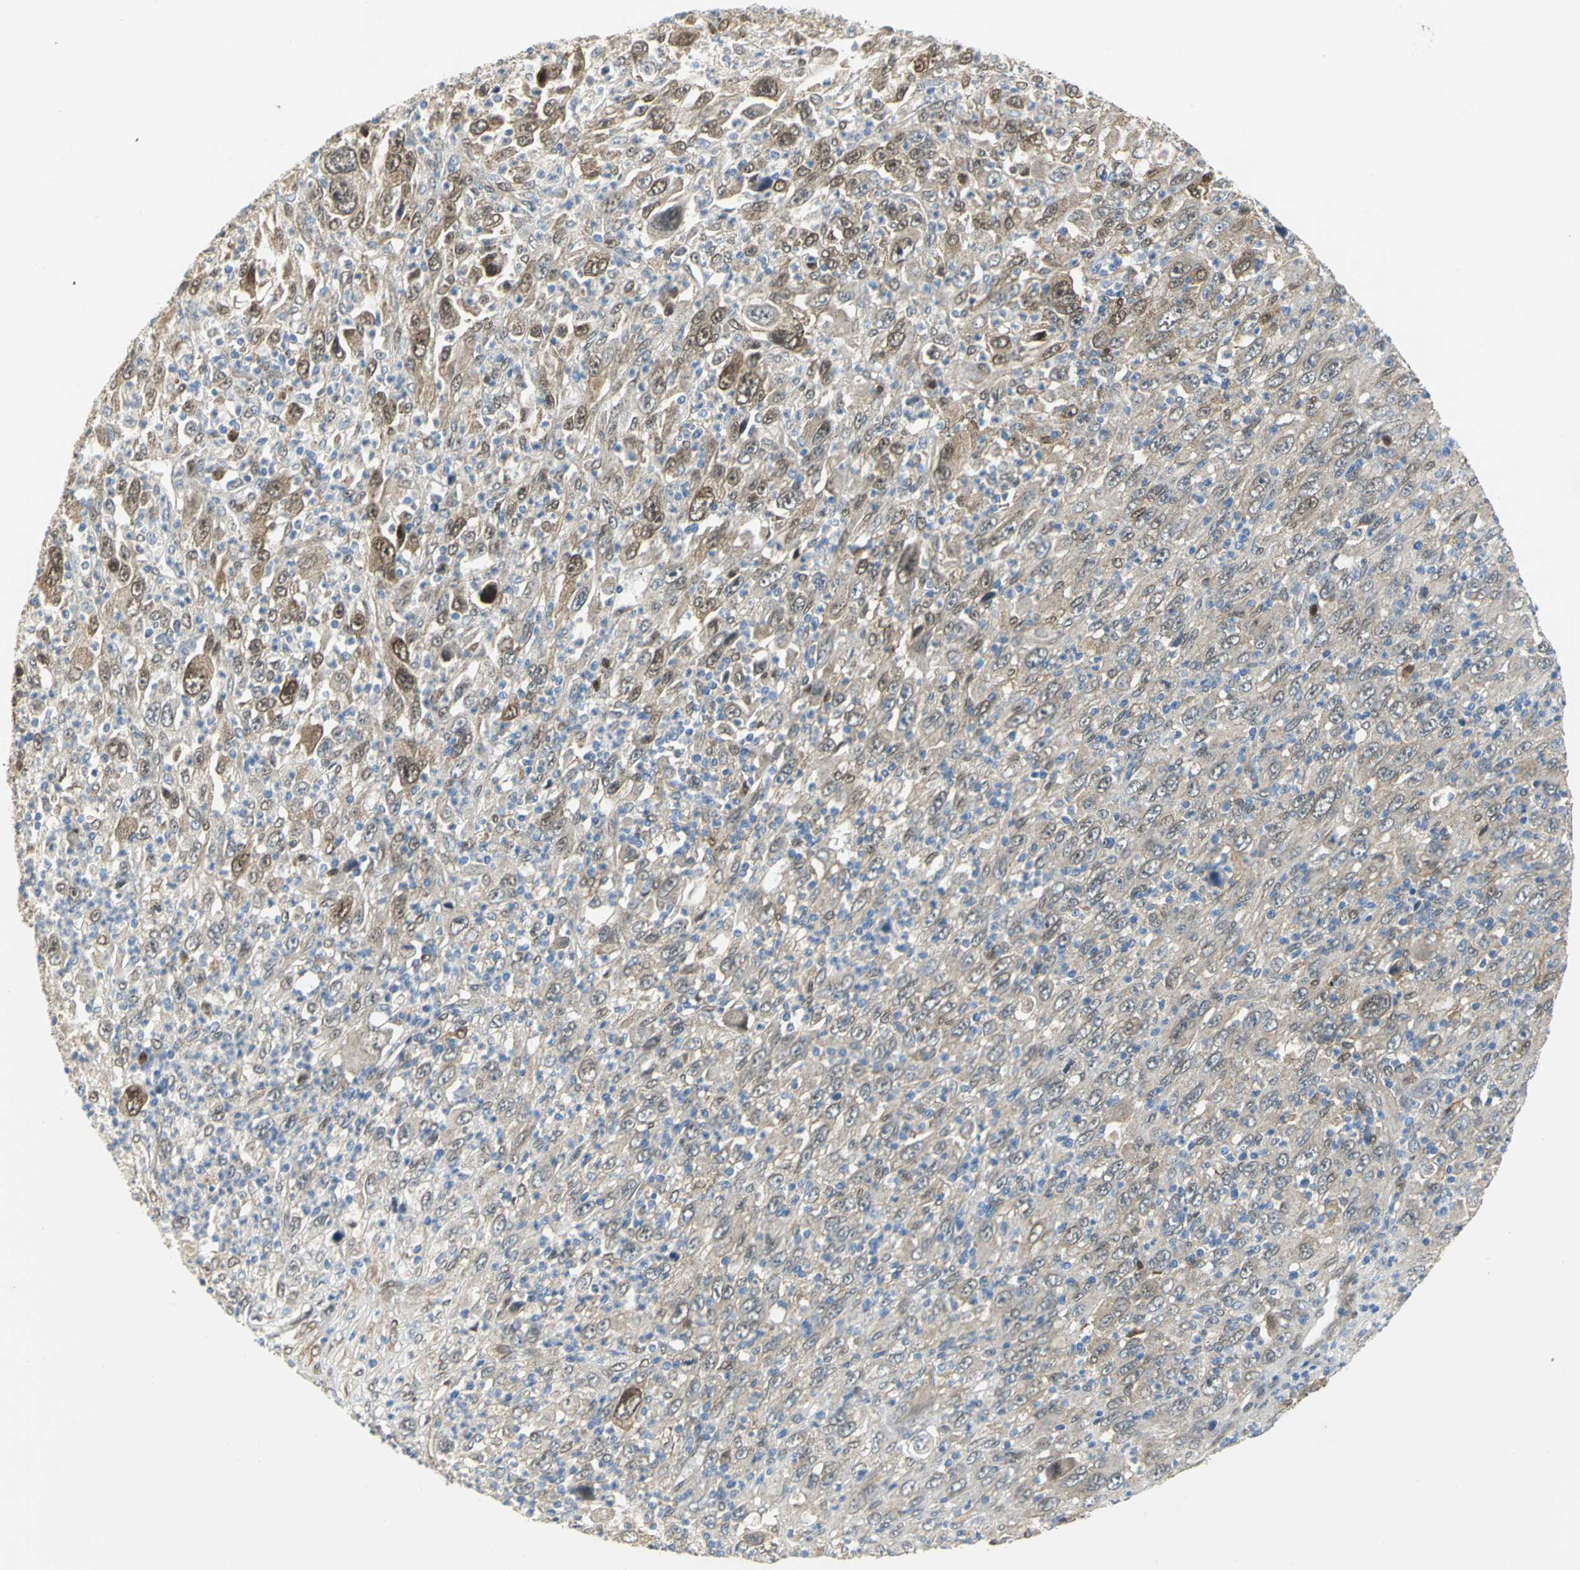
{"staining": {"intensity": "weak", "quantity": "25%-75%", "location": "cytoplasmic/membranous"}, "tissue": "melanoma", "cell_type": "Tumor cells", "image_type": "cancer", "snomed": [{"axis": "morphology", "description": "Malignant melanoma, Metastatic site"}, {"axis": "topography", "description": "Skin"}], "caption": "DAB immunohistochemical staining of malignant melanoma (metastatic site) exhibits weak cytoplasmic/membranous protein staining in approximately 25%-75% of tumor cells.", "gene": "PGM3", "patient": {"sex": "female", "age": 56}}